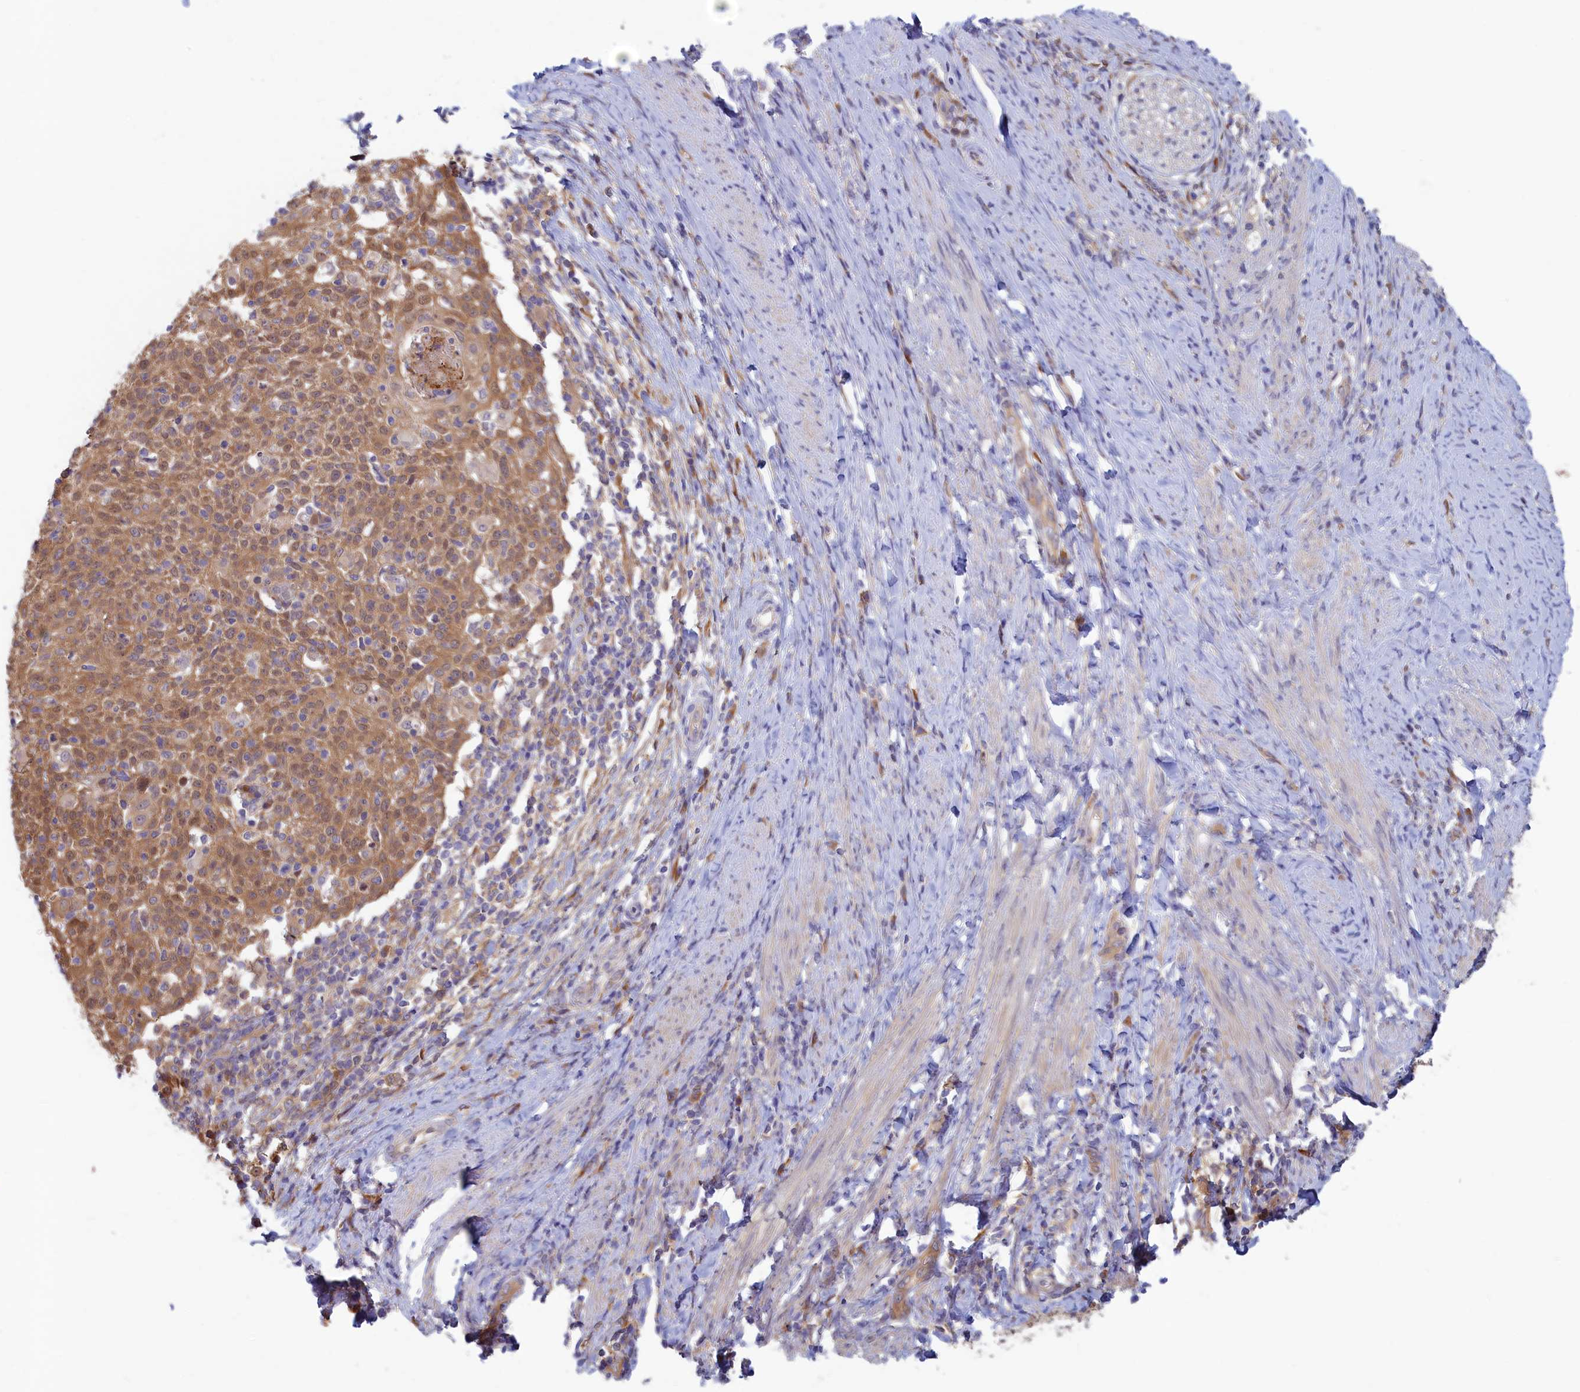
{"staining": {"intensity": "moderate", "quantity": ">75%", "location": "cytoplasmic/membranous,nuclear"}, "tissue": "cervical cancer", "cell_type": "Tumor cells", "image_type": "cancer", "snomed": [{"axis": "morphology", "description": "Squamous cell carcinoma, NOS"}, {"axis": "topography", "description": "Cervix"}], "caption": "Cervical squamous cell carcinoma tissue displays moderate cytoplasmic/membranous and nuclear staining in approximately >75% of tumor cells The staining was performed using DAB (3,3'-diaminobenzidine) to visualize the protein expression in brown, while the nuclei were stained in blue with hematoxylin (Magnification: 20x).", "gene": "SYNDIG1L", "patient": {"sex": "female", "age": 52}}